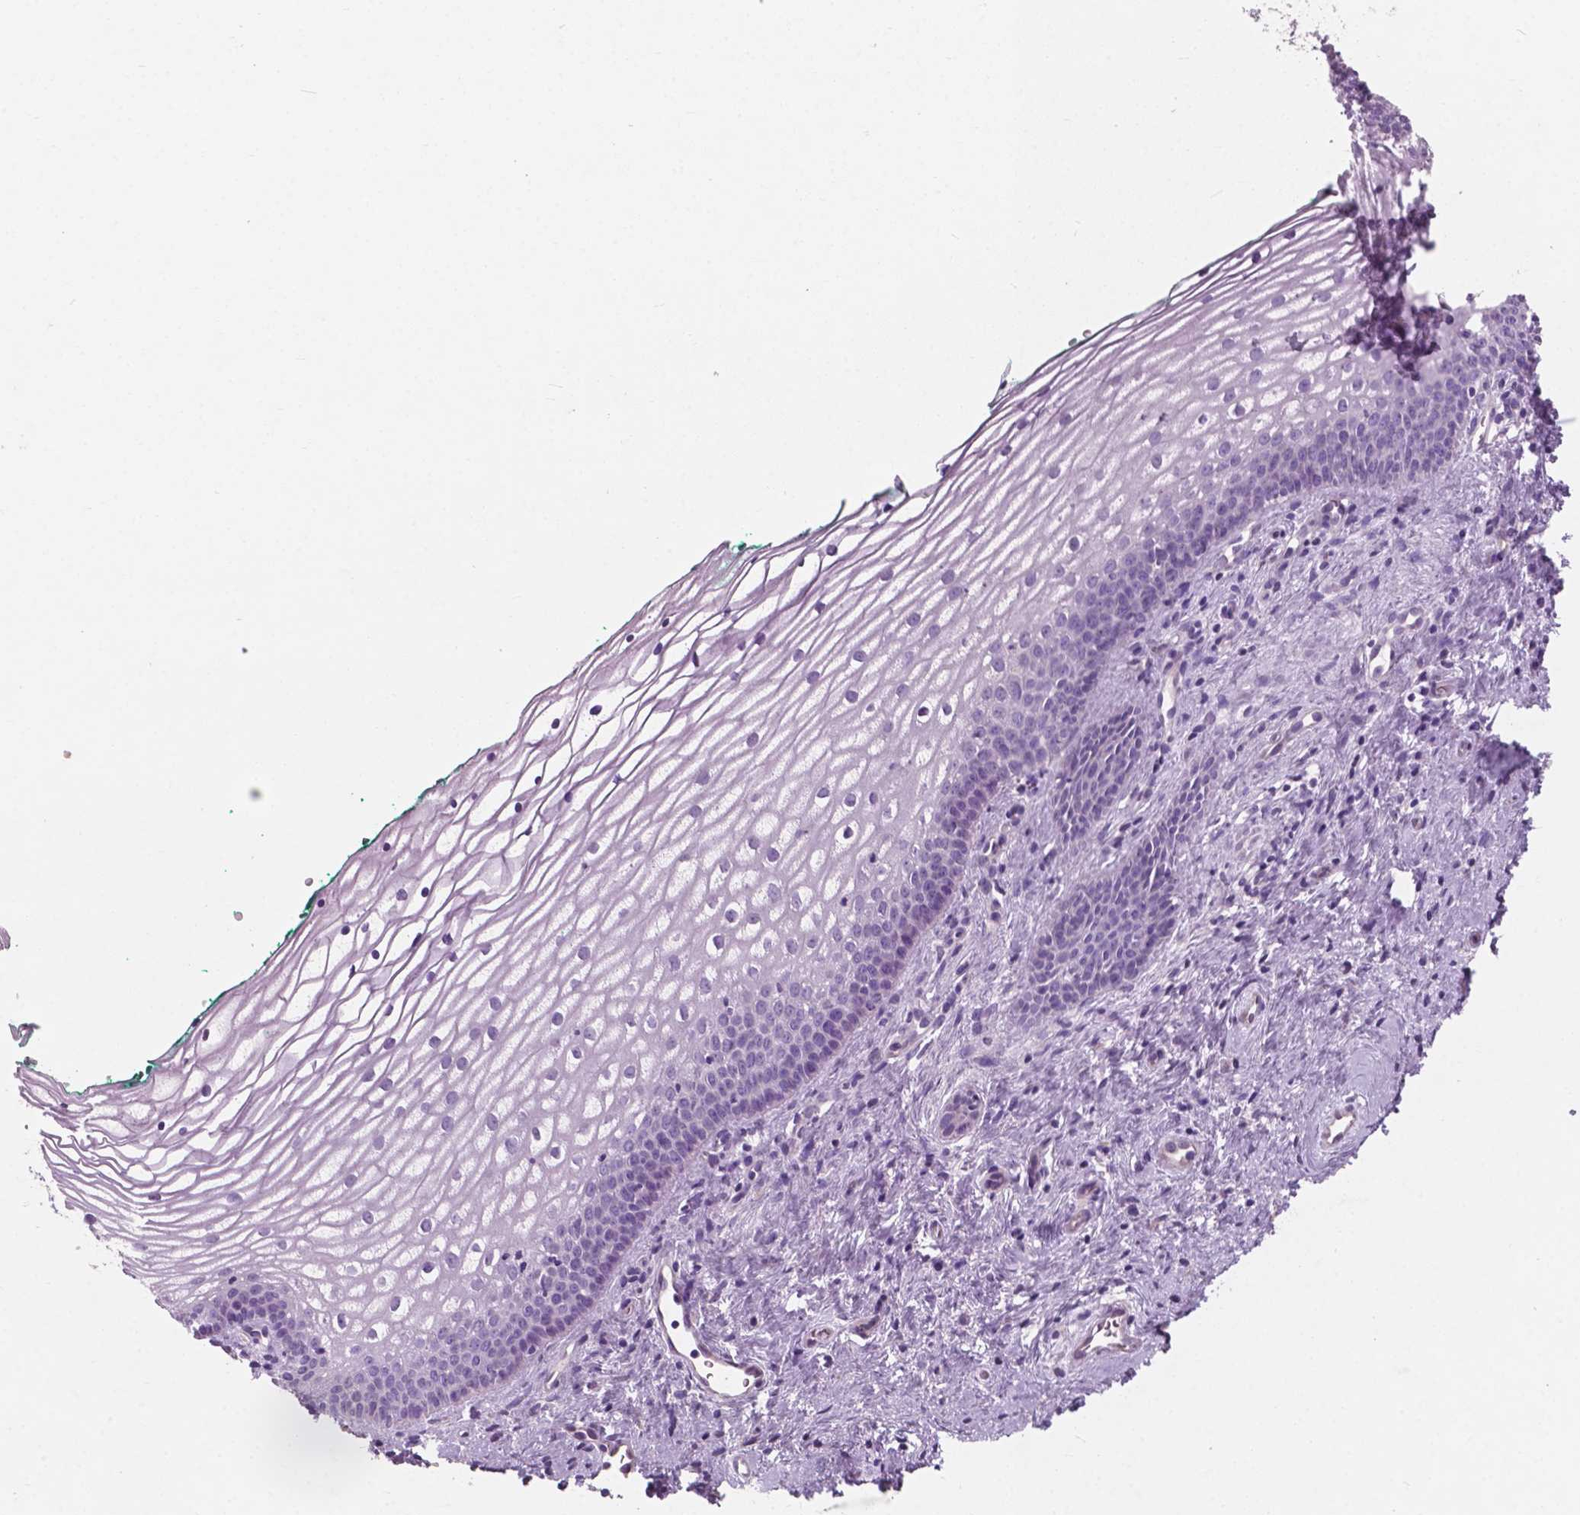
{"staining": {"intensity": "negative", "quantity": "none", "location": "none"}, "tissue": "vagina", "cell_type": "Squamous epithelial cells", "image_type": "normal", "snomed": [{"axis": "morphology", "description": "Normal tissue, NOS"}, {"axis": "topography", "description": "Vagina"}], "caption": "Immunohistochemistry (IHC) of normal human vagina reveals no expression in squamous epithelial cells.", "gene": "AWAT1", "patient": {"sex": "female", "age": 44}}